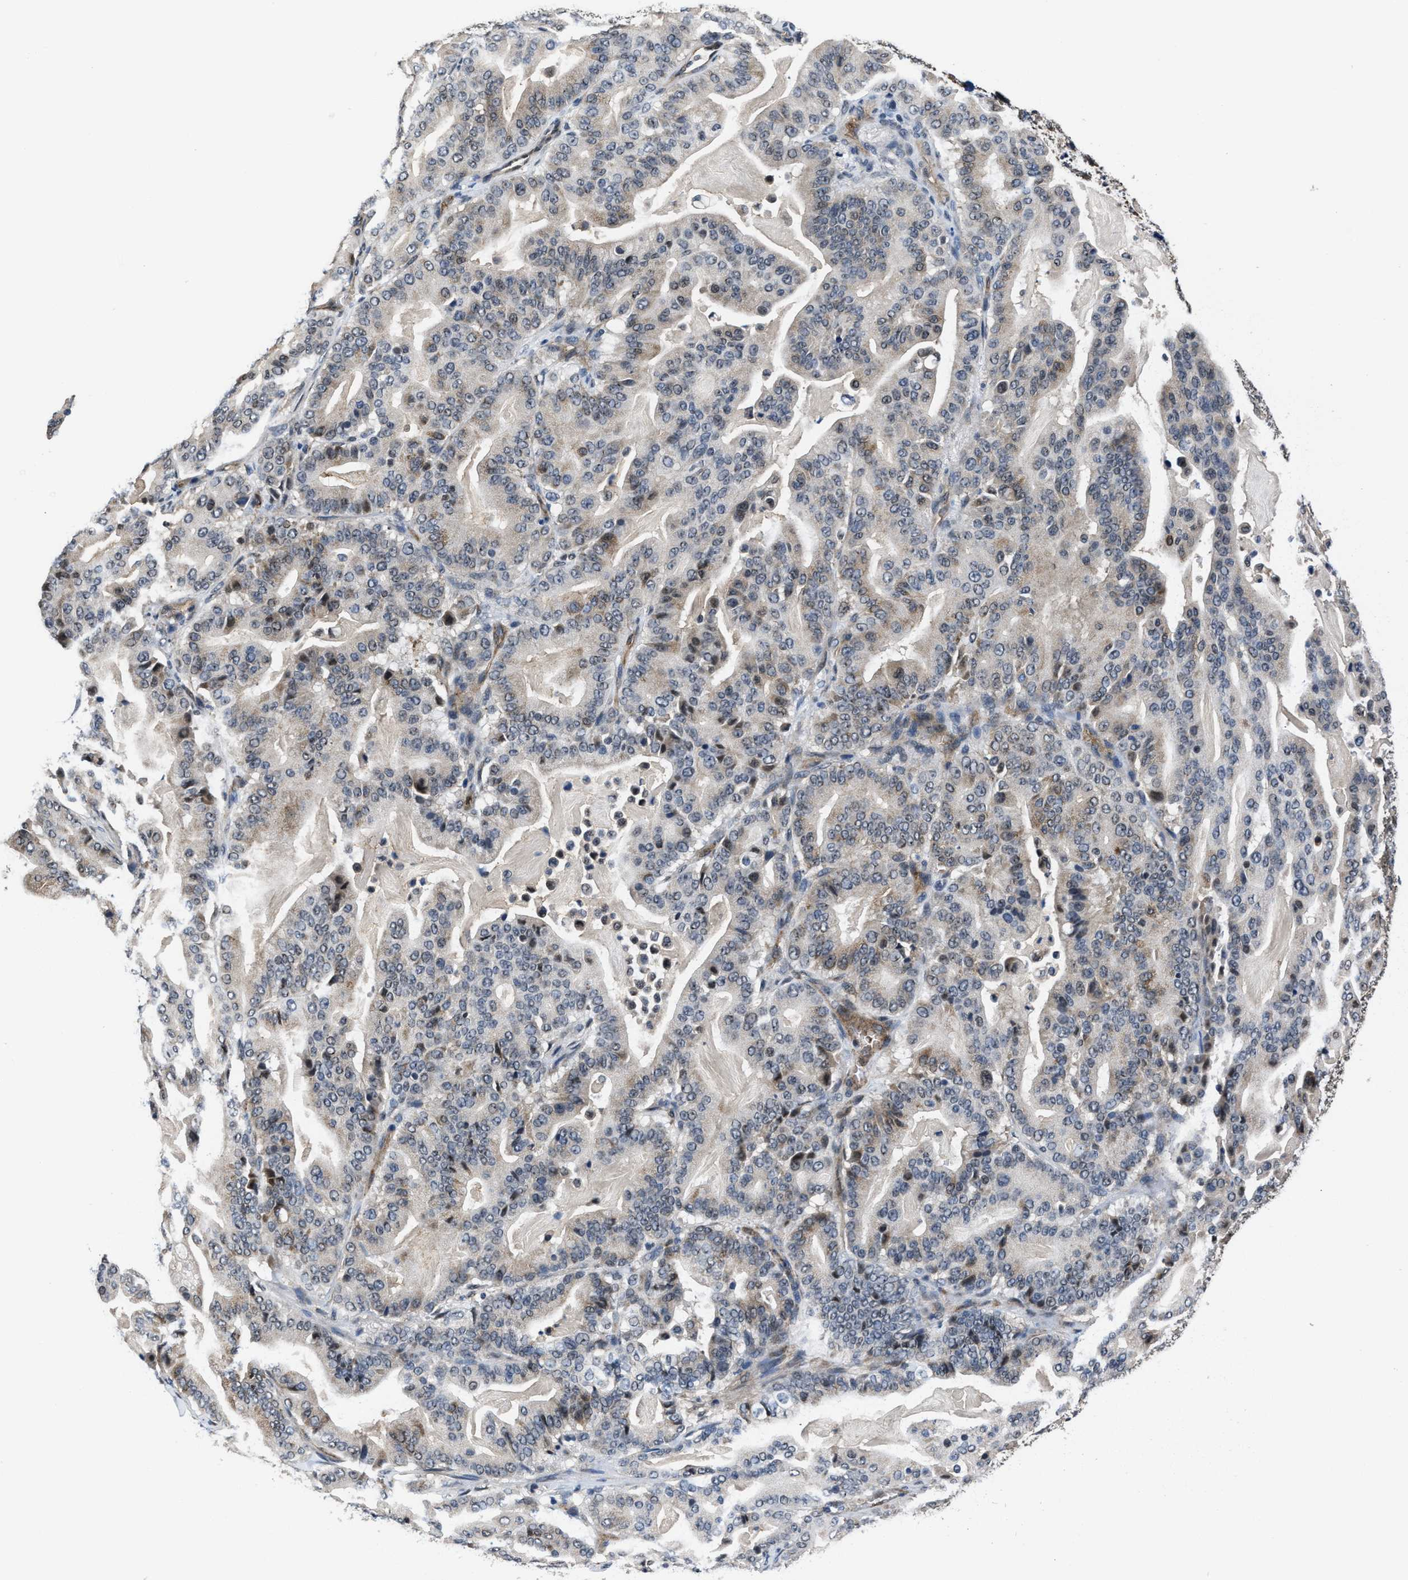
{"staining": {"intensity": "weak", "quantity": "25%-75%", "location": "cytoplasmic/membranous"}, "tissue": "pancreatic cancer", "cell_type": "Tumor cells", "image_type": "cancer", "snomed": [{"axis": "morphology", "description": "Adenocarcinoma, NOS"}, {"axis": "topography", "description": "Pancreas"}], "caption": "Pancreatic cancer stained for a protein shows weak cytoplasmic/membranous positivity in tumor cells.", "gene": "MARCKSL1", "patient": {"sex": "male", "age": 63}}